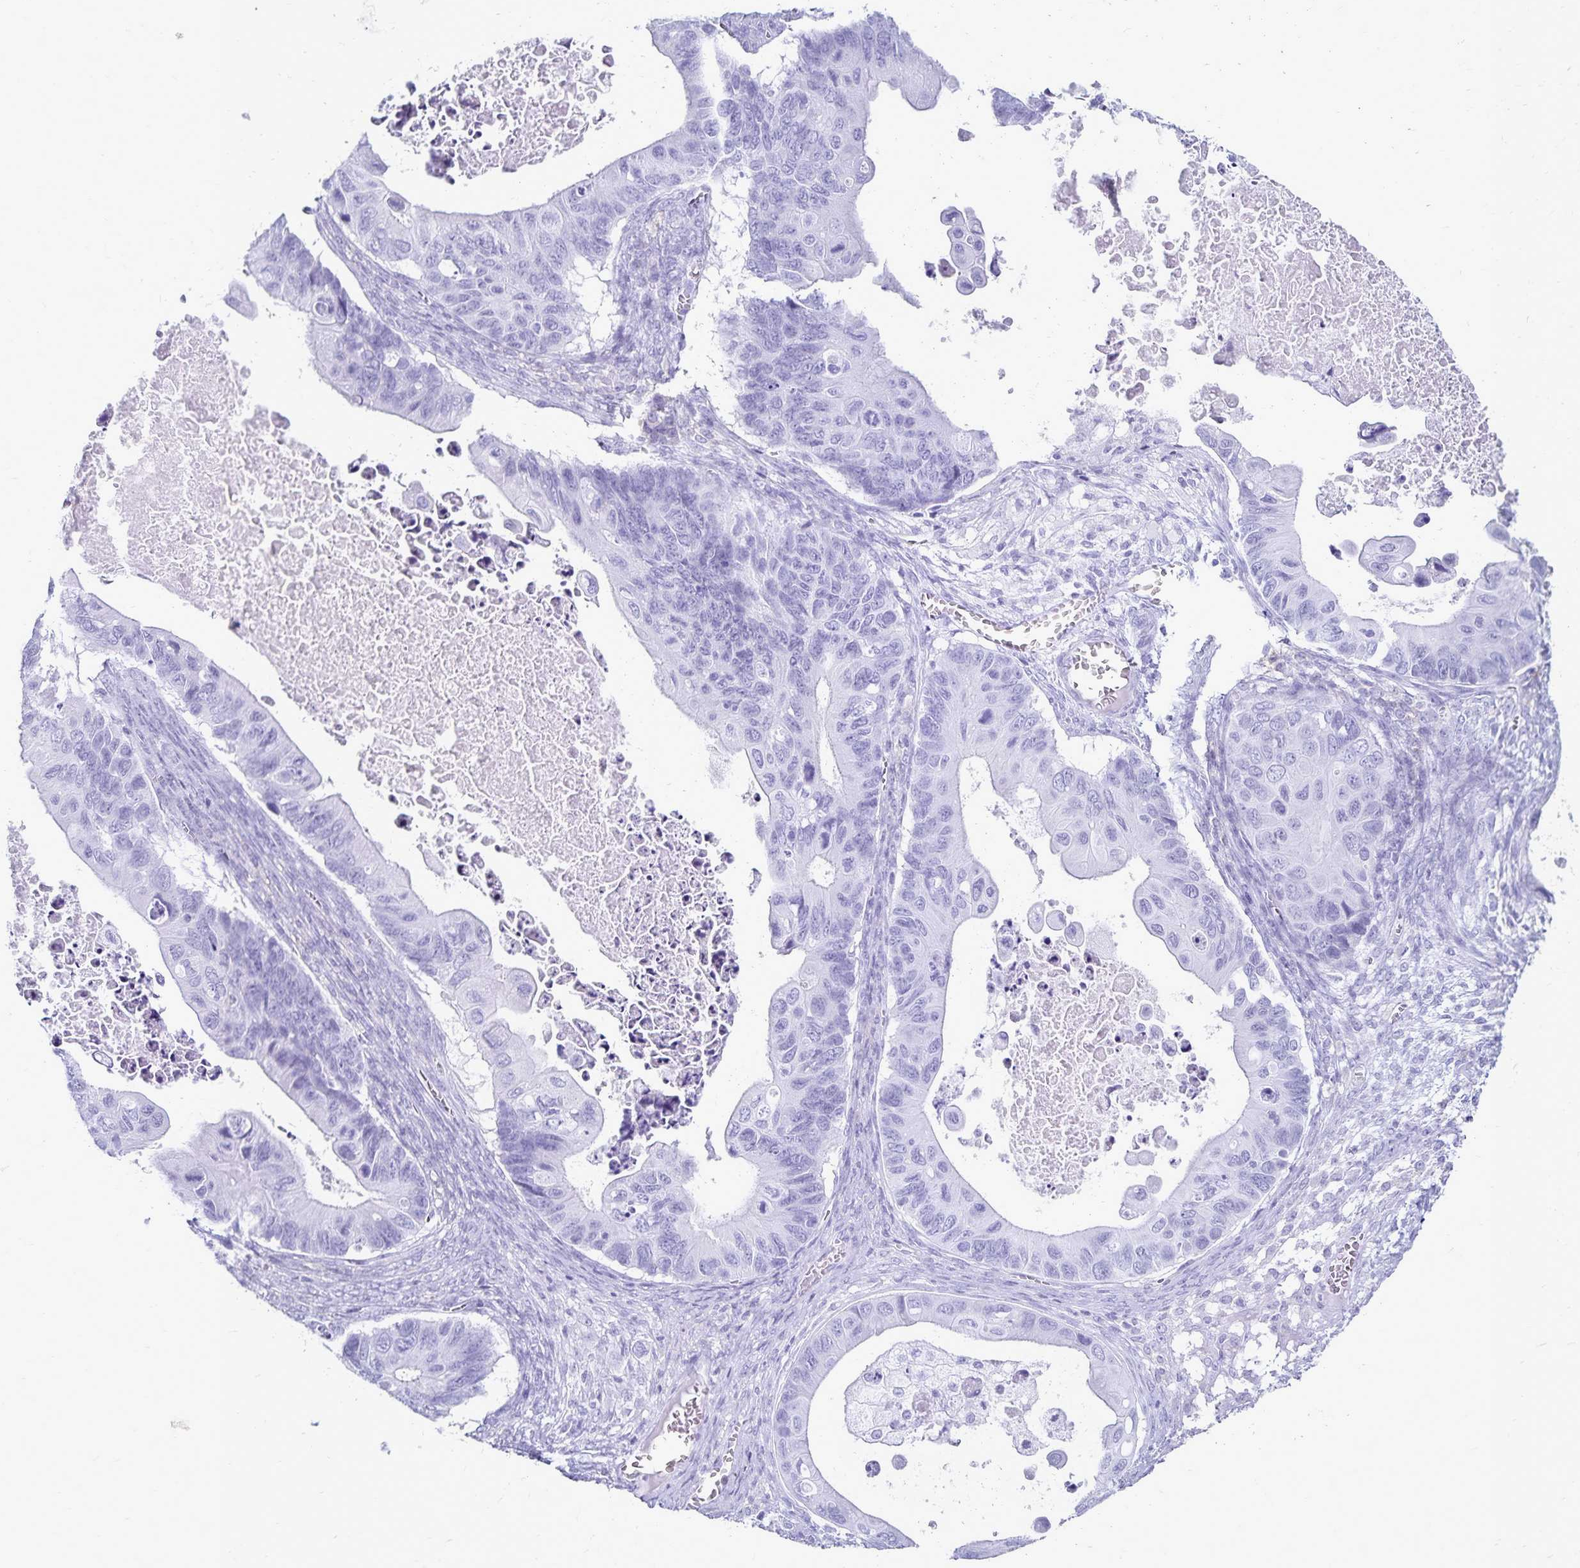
{"staining": {"intensity": "negative", "quantity": "none", "location": "none"}, "tissue": "ovarian cancer", "cell_type": "Tumor cells", "image_type": "cancer", "snomed": [{"axis": "morphology", "description": "Cystadenocarcinoma, mucinous, NOS"}, {"axis": "topography", "description": "Ovary"}], "caption": "DAB immunohistochemical staining of ovarian mucinous cystadenocarcinoma displays no significant staining in tumor cells. (DAB immunohistochemistry (IHC) with hematoxylin counter stain).", "gene": "GIP", "patient": {"sex": "female", "age": 64}}